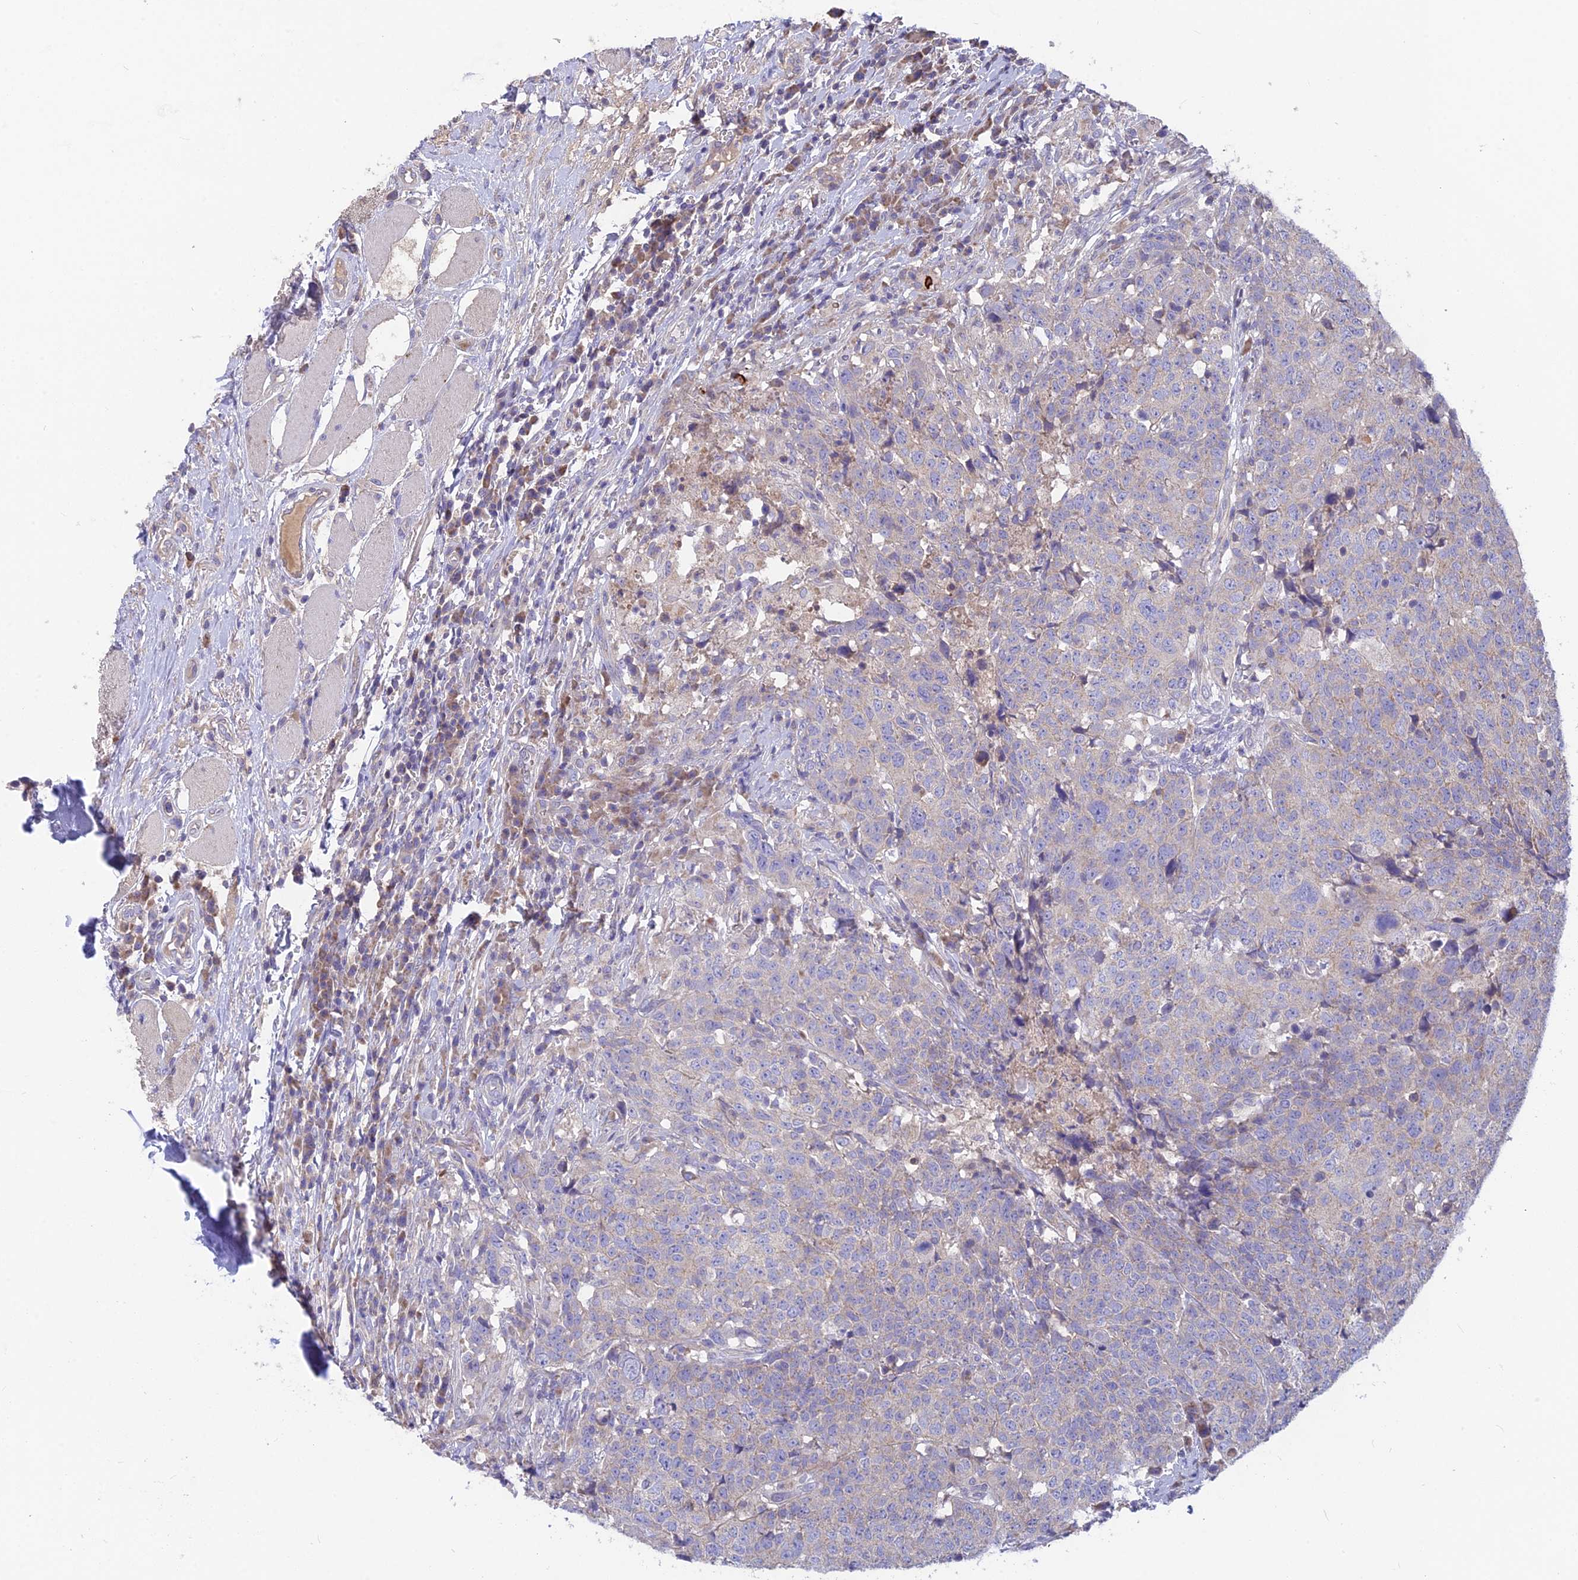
{"staining": {"intensity": "negative", "quantity": "none", "location": "none"}, "tissue": "head and neck cancer", "cell_type": "Tumor cells", "image_type": "cancer", "snomed": [{"axis": "morphology", "description": "Squamous cell carcinoma, NOS"}, {"axis": "topography", "description": "Head-Neck"}], "caption": "This is an IHC micrograph of head and neck cancer (squamous cell carcinoma). There is no staining in tumor cells.", "gene": "PZP", "patient": {"sex": "male", "age": 66}}